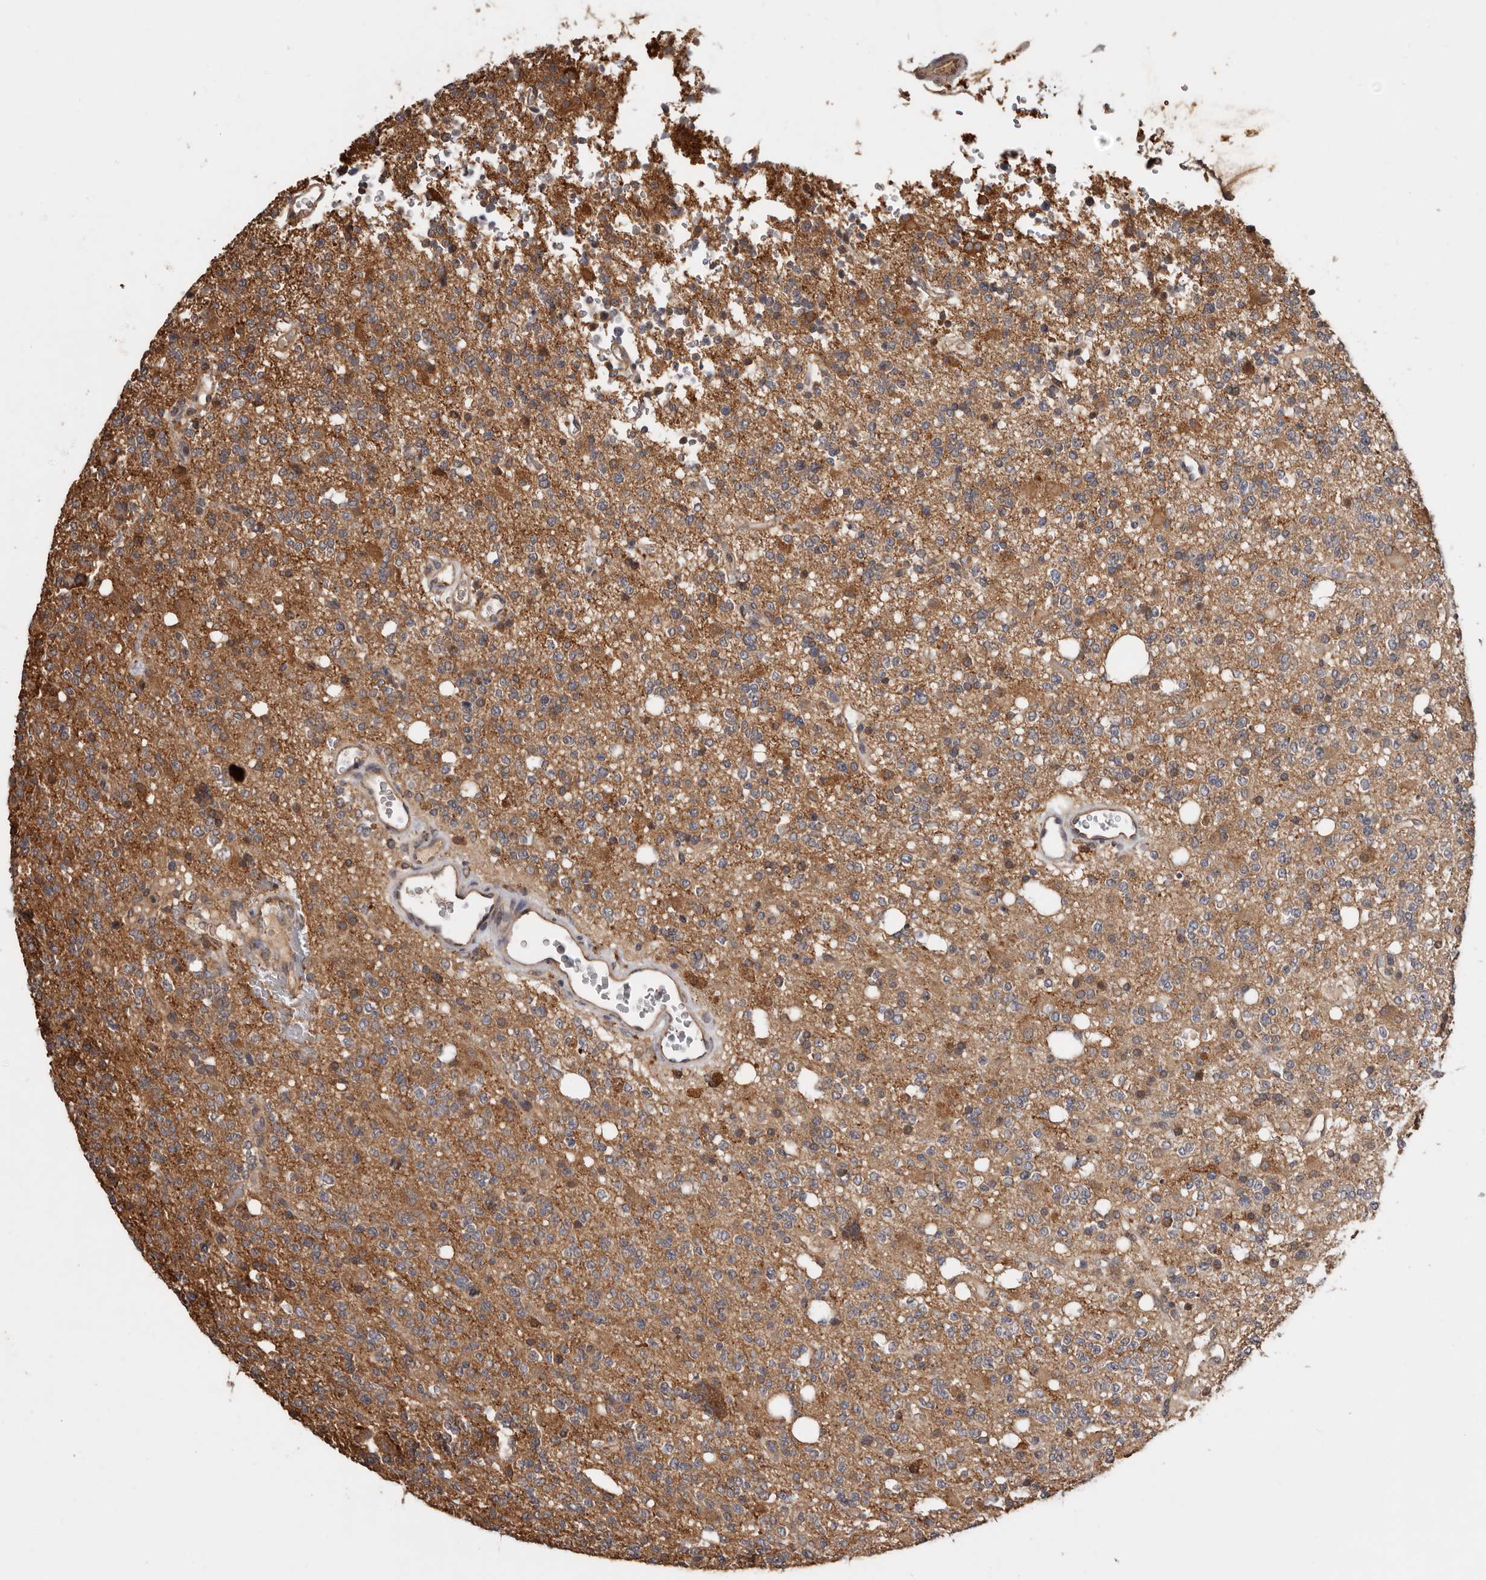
{"staining": {"intensity": "moderate", "quantity": "<25%", "location": "cytoplasmic/membranous"}, "tissue": "glioma", "cell_type": "Tumor cells", "image_type": "cancer", "snomed": [{"axis": "morphology", "description": "Glioma, malignant, High grade"}, {"axis": "topography", "description": "Brain"}], "caption": "Immunohistochemistry (IHC) of human malignant glioma (high-grade) demonstrates low levels of moderate cytoplasmic/membranous staining in approximately <25% of tumor cells. The protein of interest is shown in brown color, while the nuclei are stained blue.", "gene": "RSPO2", "patient": {"sex": "female", "age": 62}}